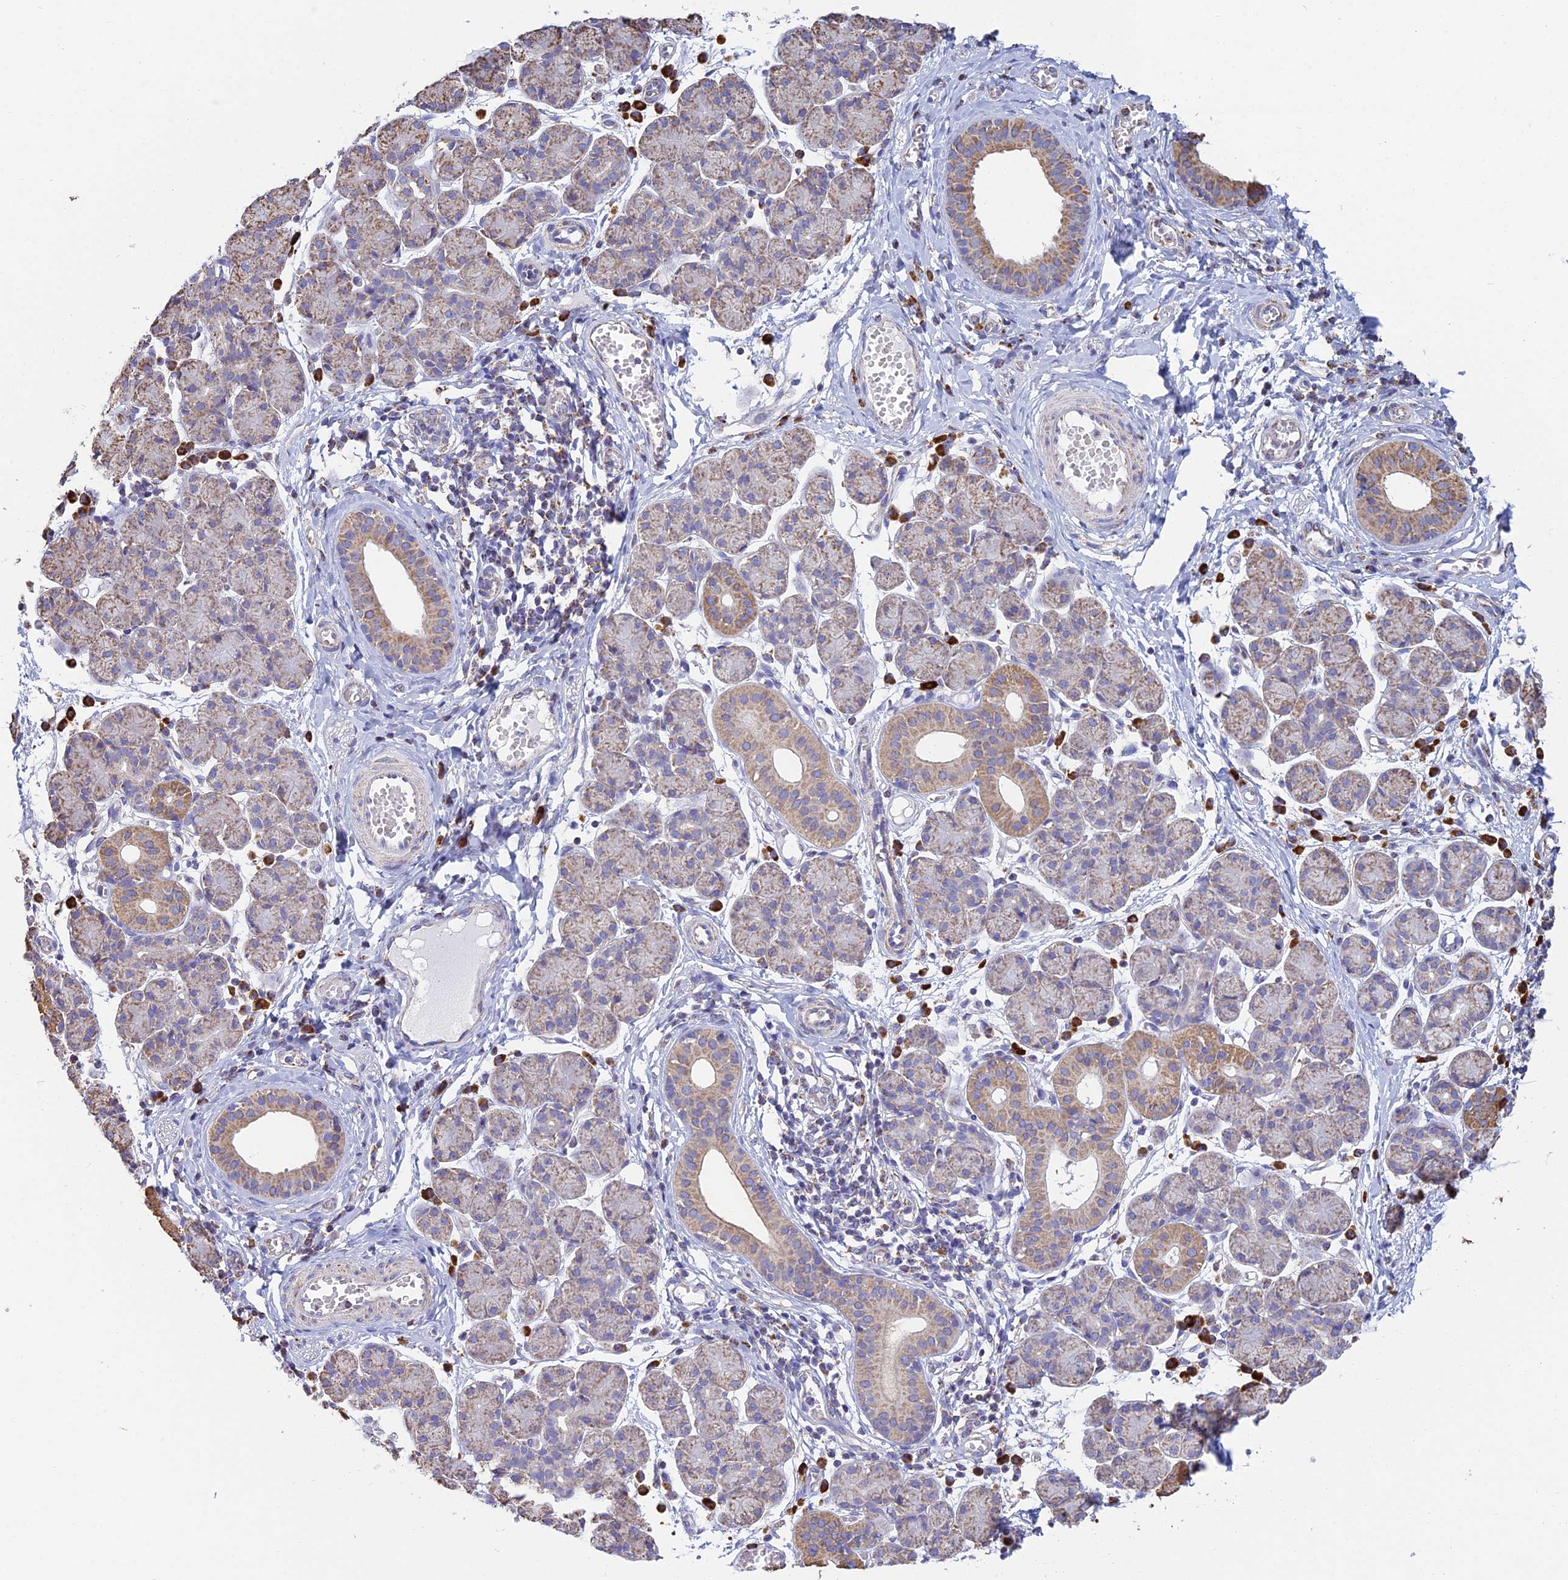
{"staining": {"intensity": "moderate", "quantity": "25%-75%", "location": "cytoplasmic/membranous"}, "tissue": "salivary gland", "cell_type": "Glandular cells", "image_type": "normal", "snomed": [{"axis": "morphology", "description": "Normal tissue, NOS"}, {"axis": "morphology", "description": "Inflammation, NOS"}, {"axis": "topography", "description": "Lymph node"}, {"axis": "topography", "description": "Salivary gland"}], "caption": "Unremarkable salivary gland shows moderate cytoplasmic/membranous staining in about 25%-75% of glandular cells The protein of interest is shown in brown color, while the nuclei are stained blue..", "gene": "OR2W3", "patient": {"sex": "male", "age": 3}}